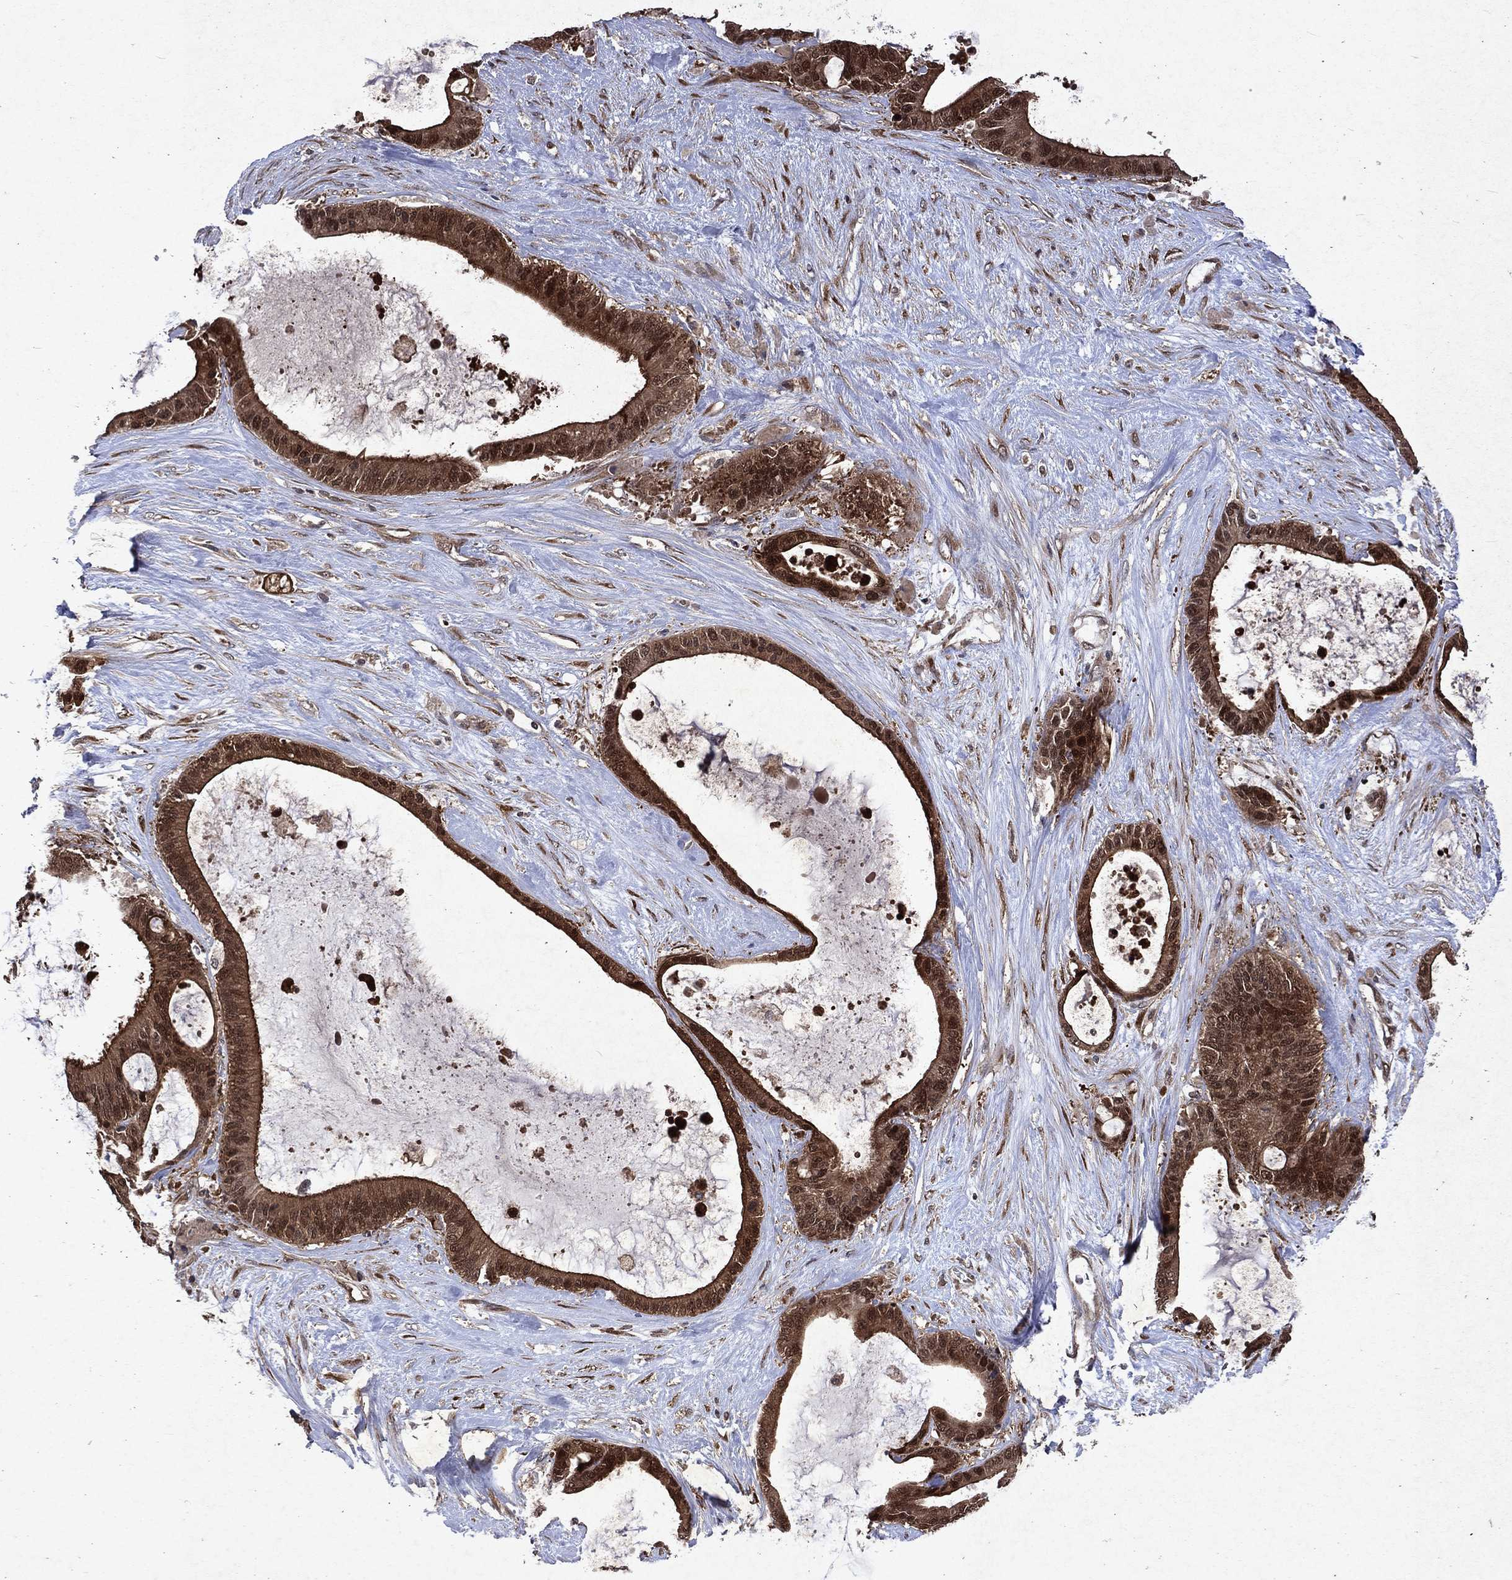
{"staining": {"intensity": "strong", "quantity": ">75%", "location": "cytoplasmic/membranous,nuclear"}, "tissue": "liver cancer", "cell_type": "Tumor cells", "image_type": "cancer", "snomed": [{"axis": "morphology", "description": "Normal tissue, NOS"}, {"axis": "morphology", "description": "Cholangiocarcinoma"}, {"axis": "topography", "description": "Liver"}, {"axis": "topography", "description": "Peripheral nerve tissue"}], "caption": "A brown stain shows strong cytoplasmic/membranous and nuclear expression of a protein in human liver cancer tumor cells. The protein is stained brown, and the nuclei are stained in blue (DAB IHC with brightfield microscopy, high magnification).", "gene": "MTAP", "patient": {"sex": "female", "age": 73}}